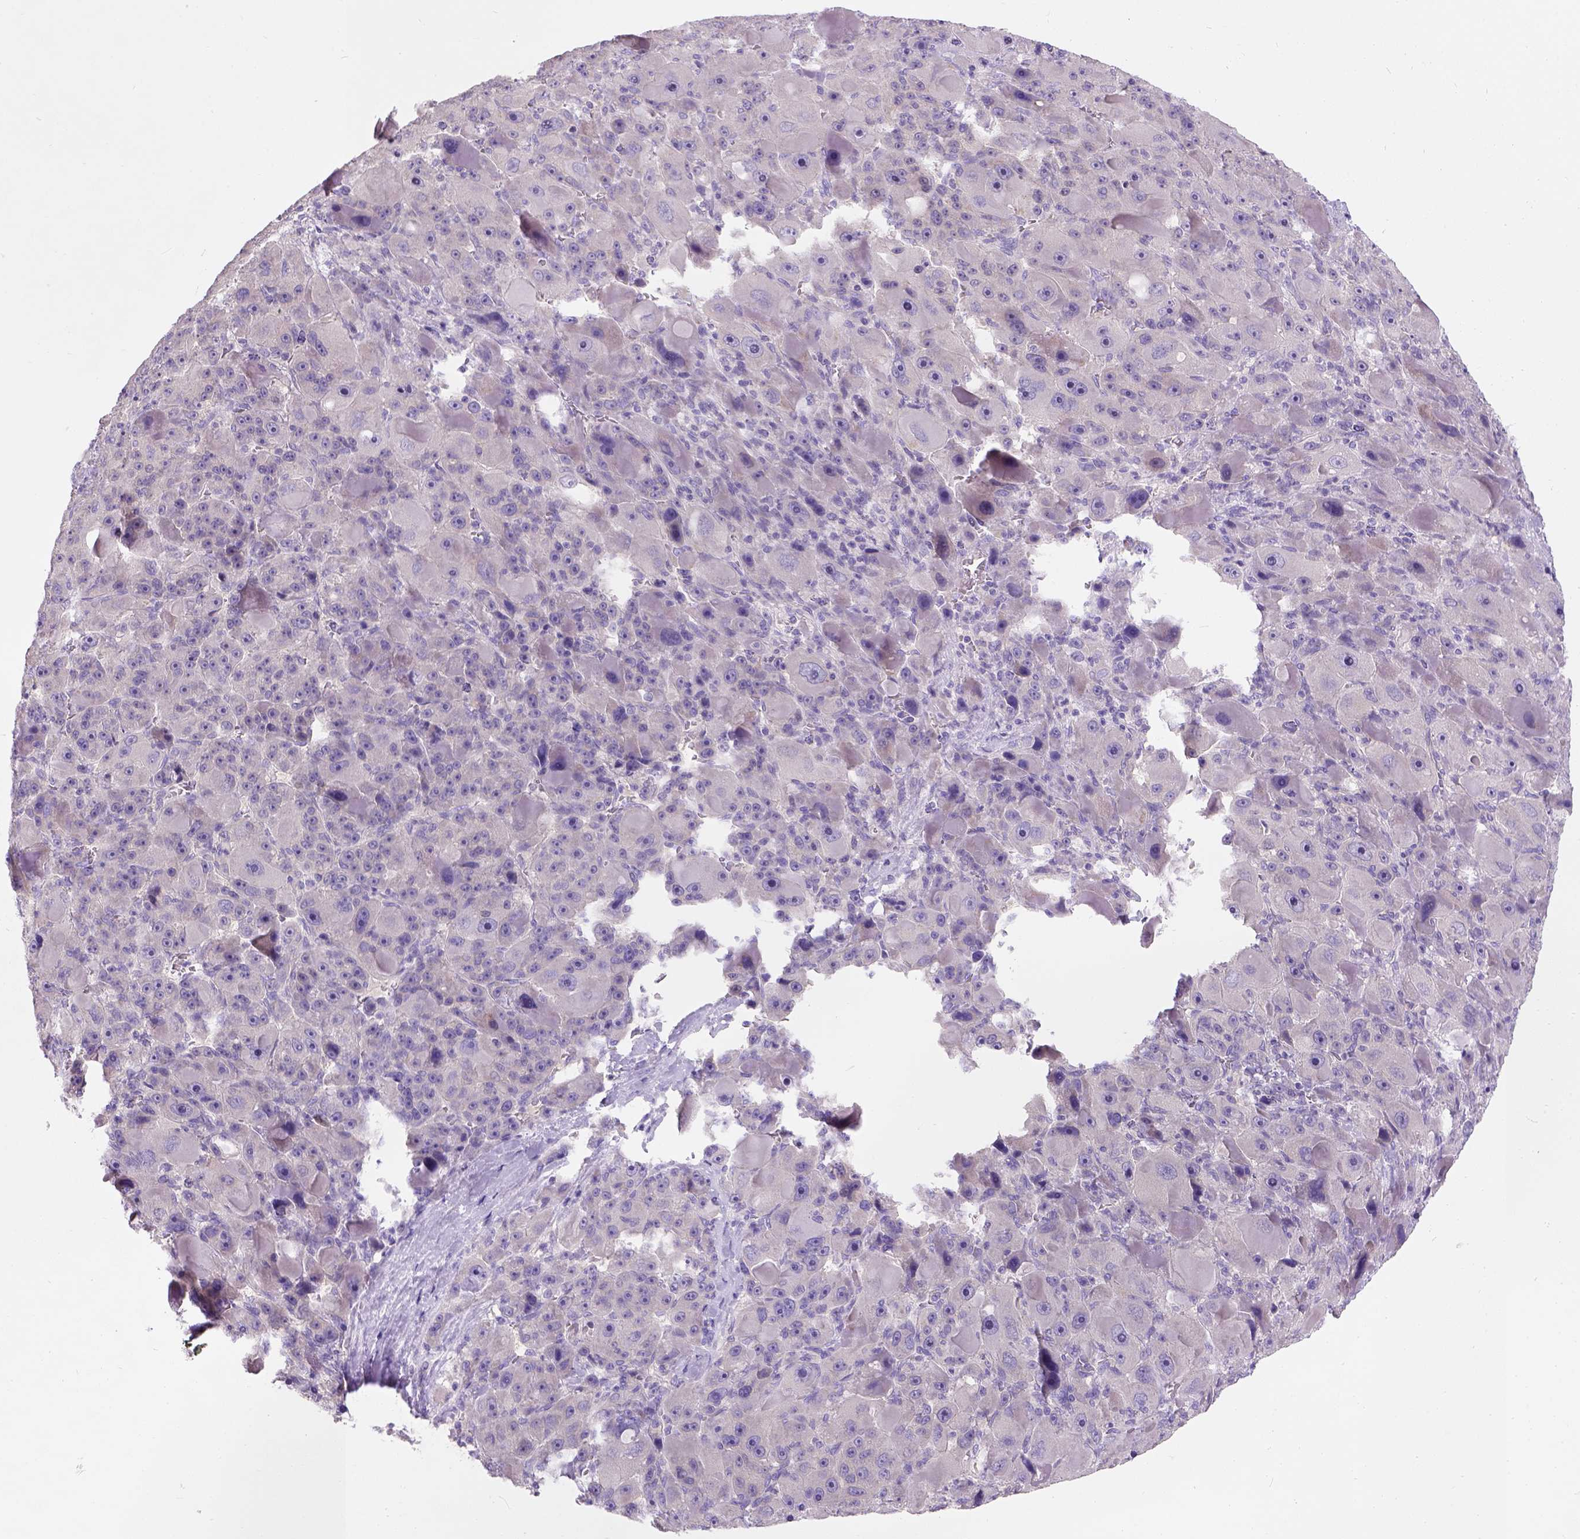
{"staining": {"intensity": "negative", "quantity": "none", "location": "none"}, "tissue": "liver cancer", "cell_type": "Tumor cells", "image_type": "cancer", "snomed": [{"axis": "morphology", "description": "Carcinoma, Hepatocellular, NOS"}, {"axis": "topography", "description": "Liver"}], "caption": "This is an immunohistochemistry histopathology image of liver hepatocellular carcinoma. There is no staining in tumor cells.", "gene": "C20orf144", "patient": {"sex": "male", "age": 76}}